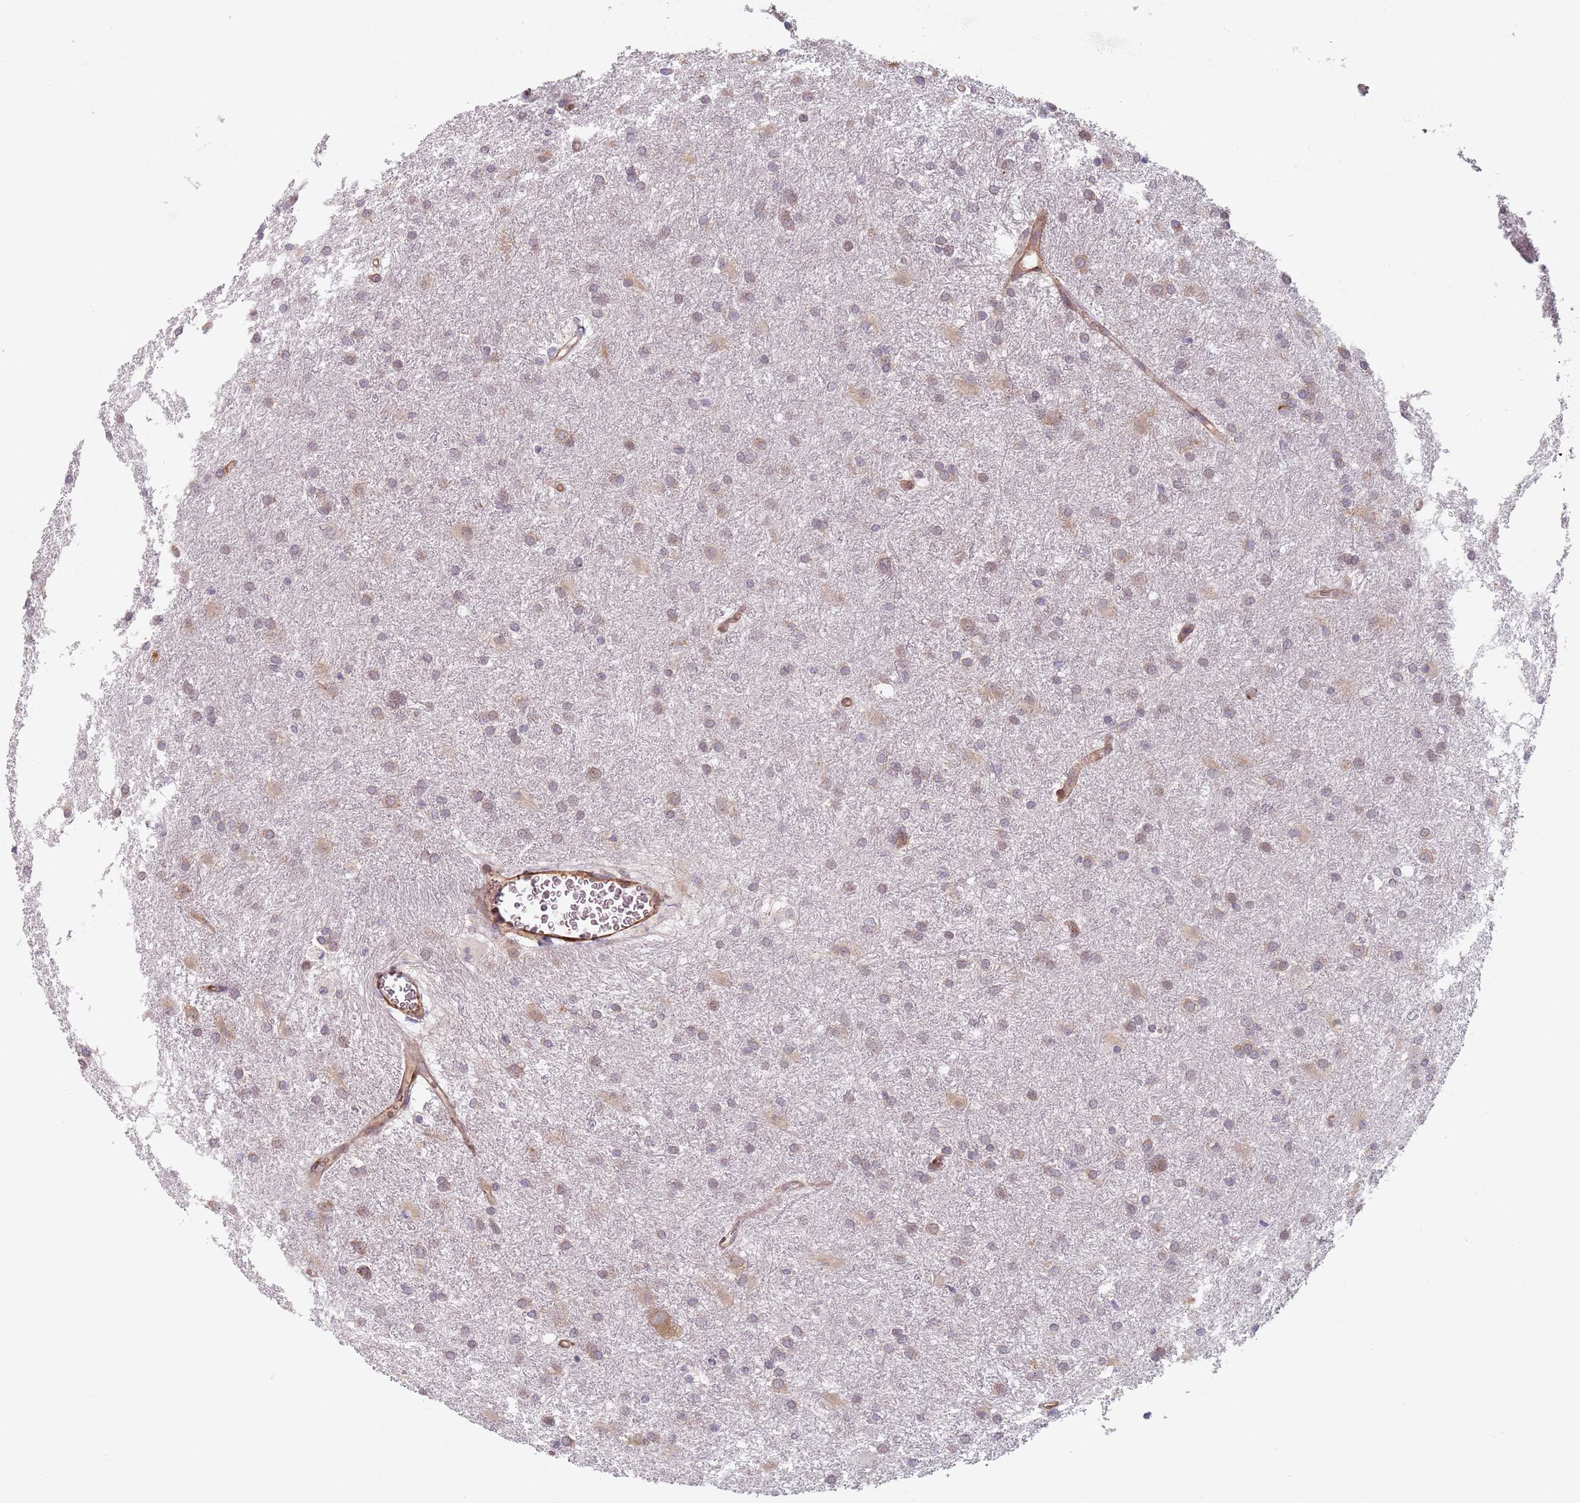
{"staining": {"intensity": "weak", "quantity": "25%-75%", "location": "cytoplasmic/membranous"}, "tissue": "glioma", "cell_type": "Tumor cells", "image_type": "cancer", "snomed": [{"axis": "morphology", "description": "Glioma, malignant, High grade"}, {"axis": "topography", "description": "Brain"}], "caption": "Weak cytoplasmic/membranous protein expression is seen in approximately 25%-75% of tumor cells in malignant glioma (high-grade).", "gene": "NOTCH3", "patient": {"sex": "female", "age": 50}}